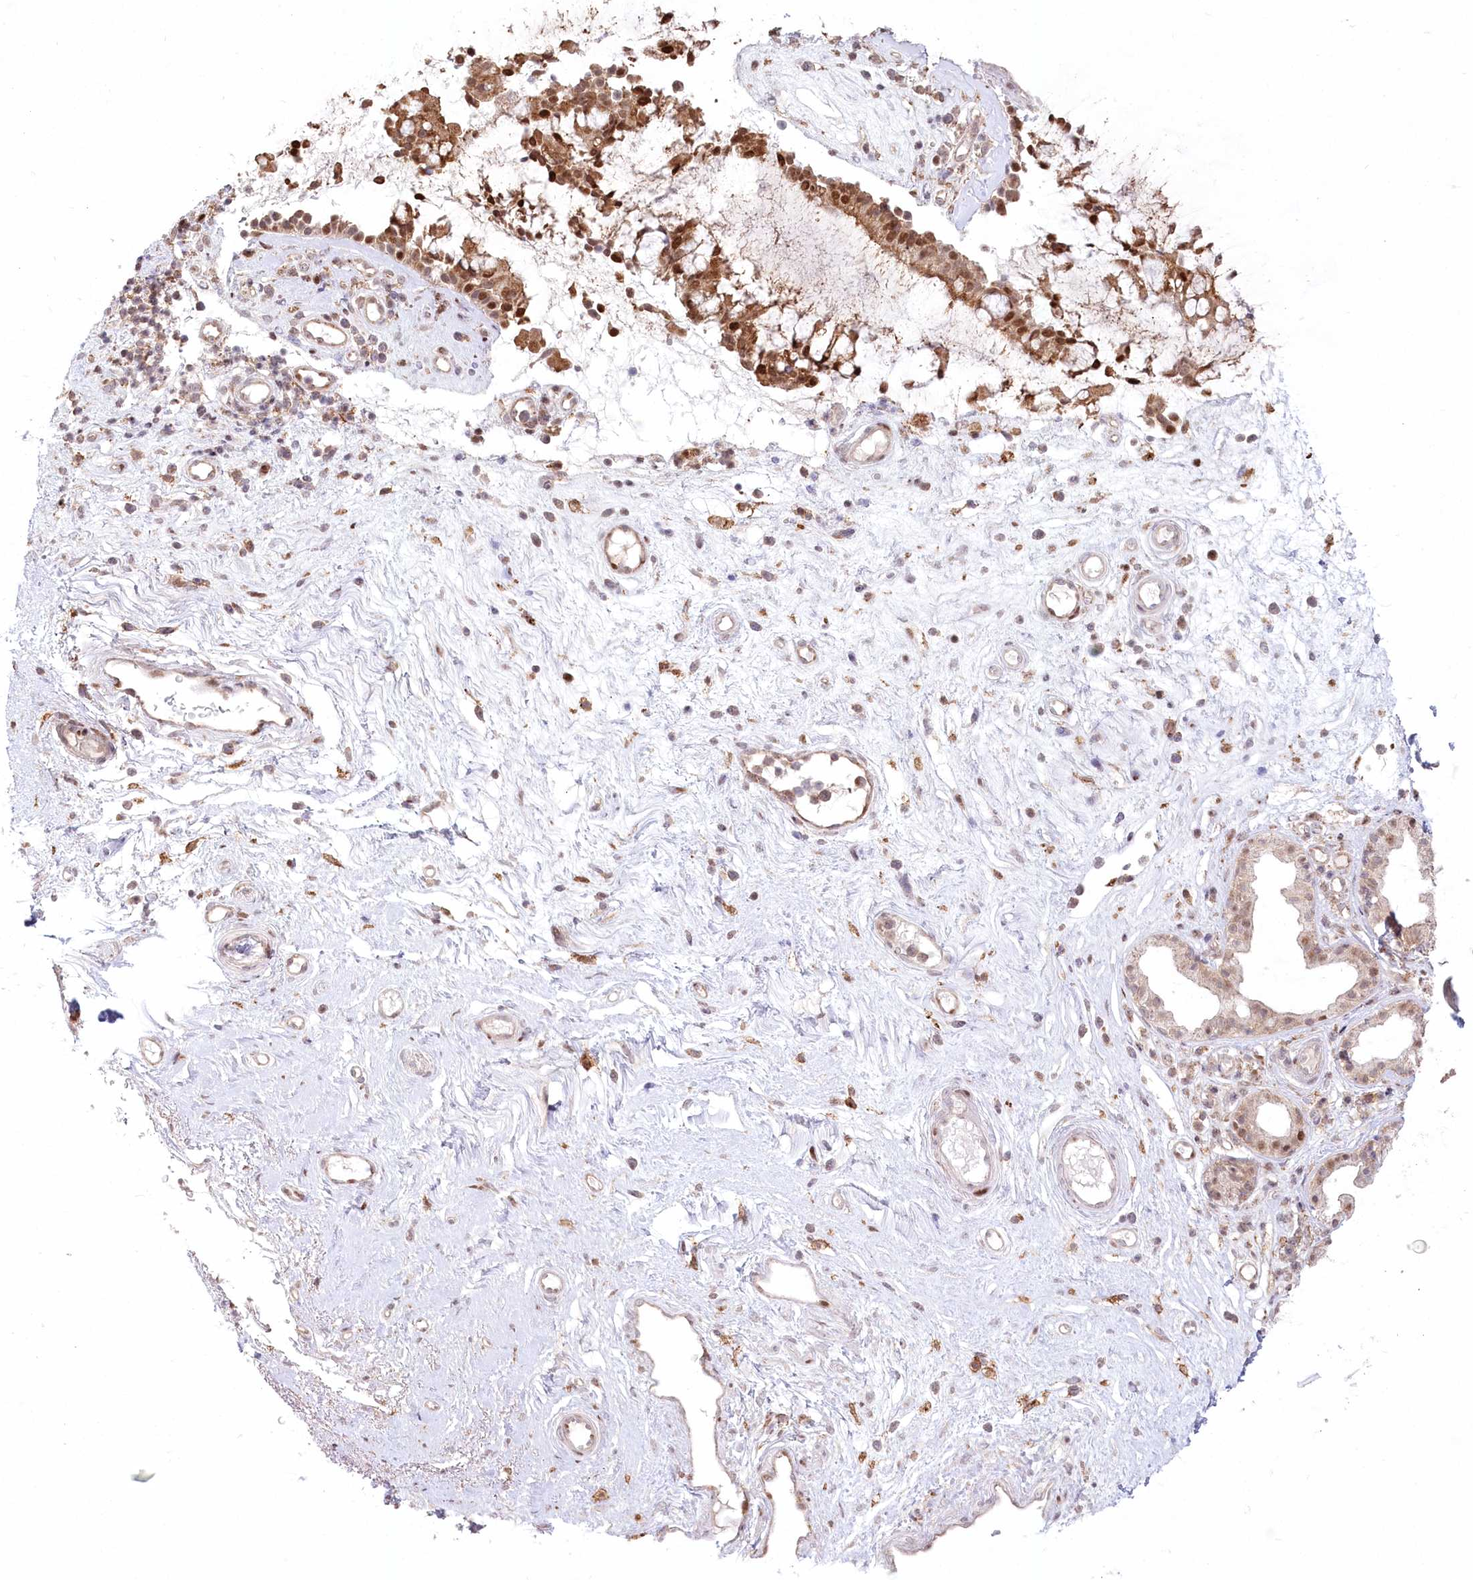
{"staining": {"intensity": "moderate", "quantity": ">75%", "location": "cytoplasmic/membranous,nuclear"}, "tissue": "nasopharynx", "cell_type": "Respiratory epithelial cells", "image_type": "normal", "snomed": [{"axis": "morphology", "description": "Normal tissue, NOS"}, {"axis": "morphology", "description": "Inflammation, NOS"}, {"axis": "morphology", "description": "Malignant melanoma, Metastatic site"}, {"axis": "topography", "description": "Nasopharynx"}], "caption": "Nasopharynx was stained to show a protein in brown. There is medium levels of moderate cytoplasmic/membranous,nuclear positivity in approximately >75% of respiratory epithelial cells. (brown staining indicates protein expression, while blue staining denotes nuclei).", "gene": "PYURF", "patient": {"sex": "male", "age": 70}}